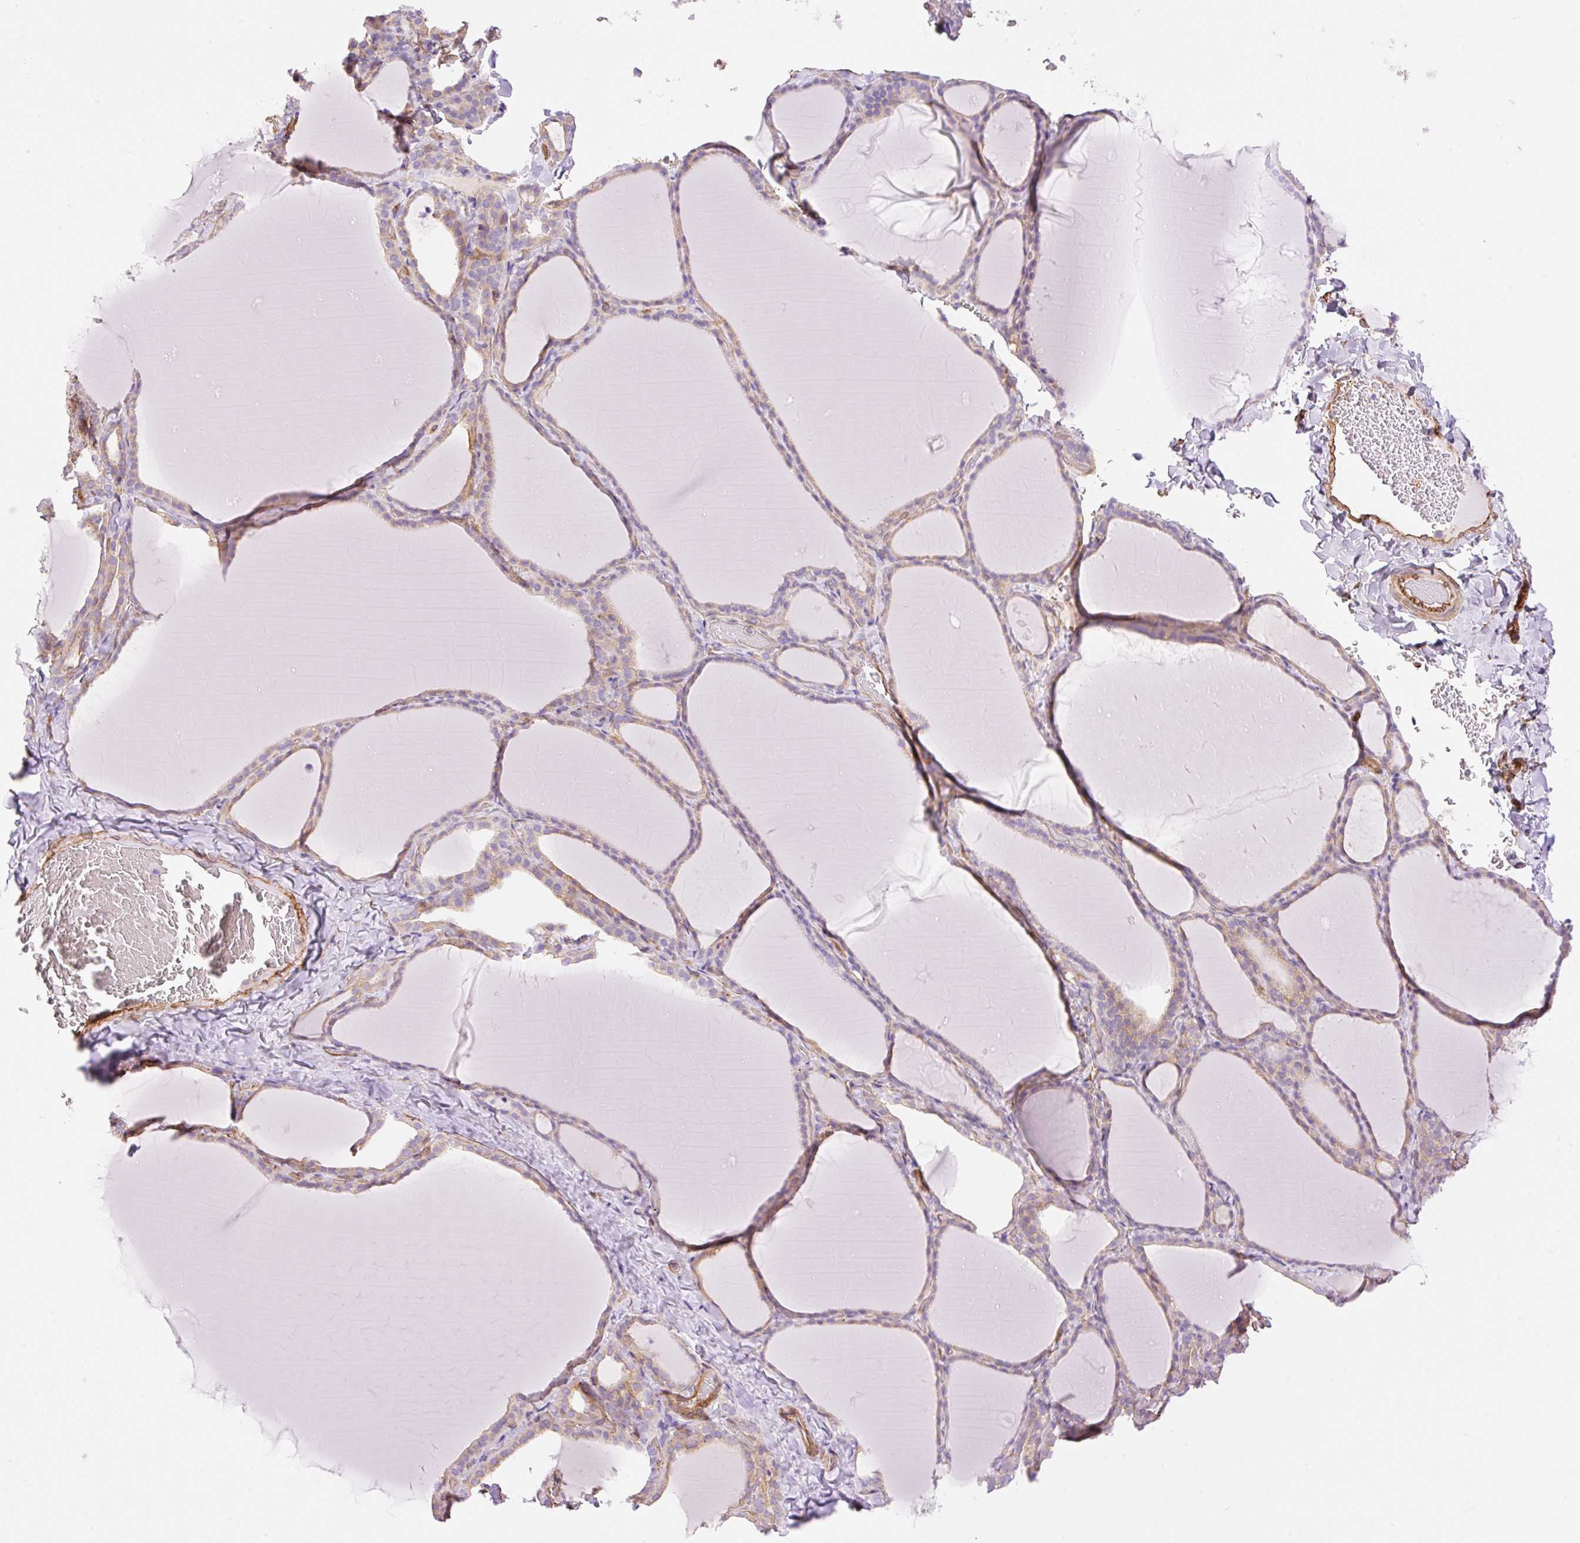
{"staining": {"intensity": "weak", "quantity": ">75%", "location": "cytoplasmic/membranous"}, "tissue": "thyroid gland", "cell_type": "Glandular cells", "image_type": "normal", "snomed": [{"axis": "morphology", "description": "Normal tissue, NOS"}, {"axis": "topography", "description": "Thyroid gland"}], "caption": "Thyroid gland stained with IHC demonstrates weak cytoplasmic/membranous staining in about >75% of glandular cells.", "gene": "EHD1", "patient": {"sex": "female", "age": 22}}